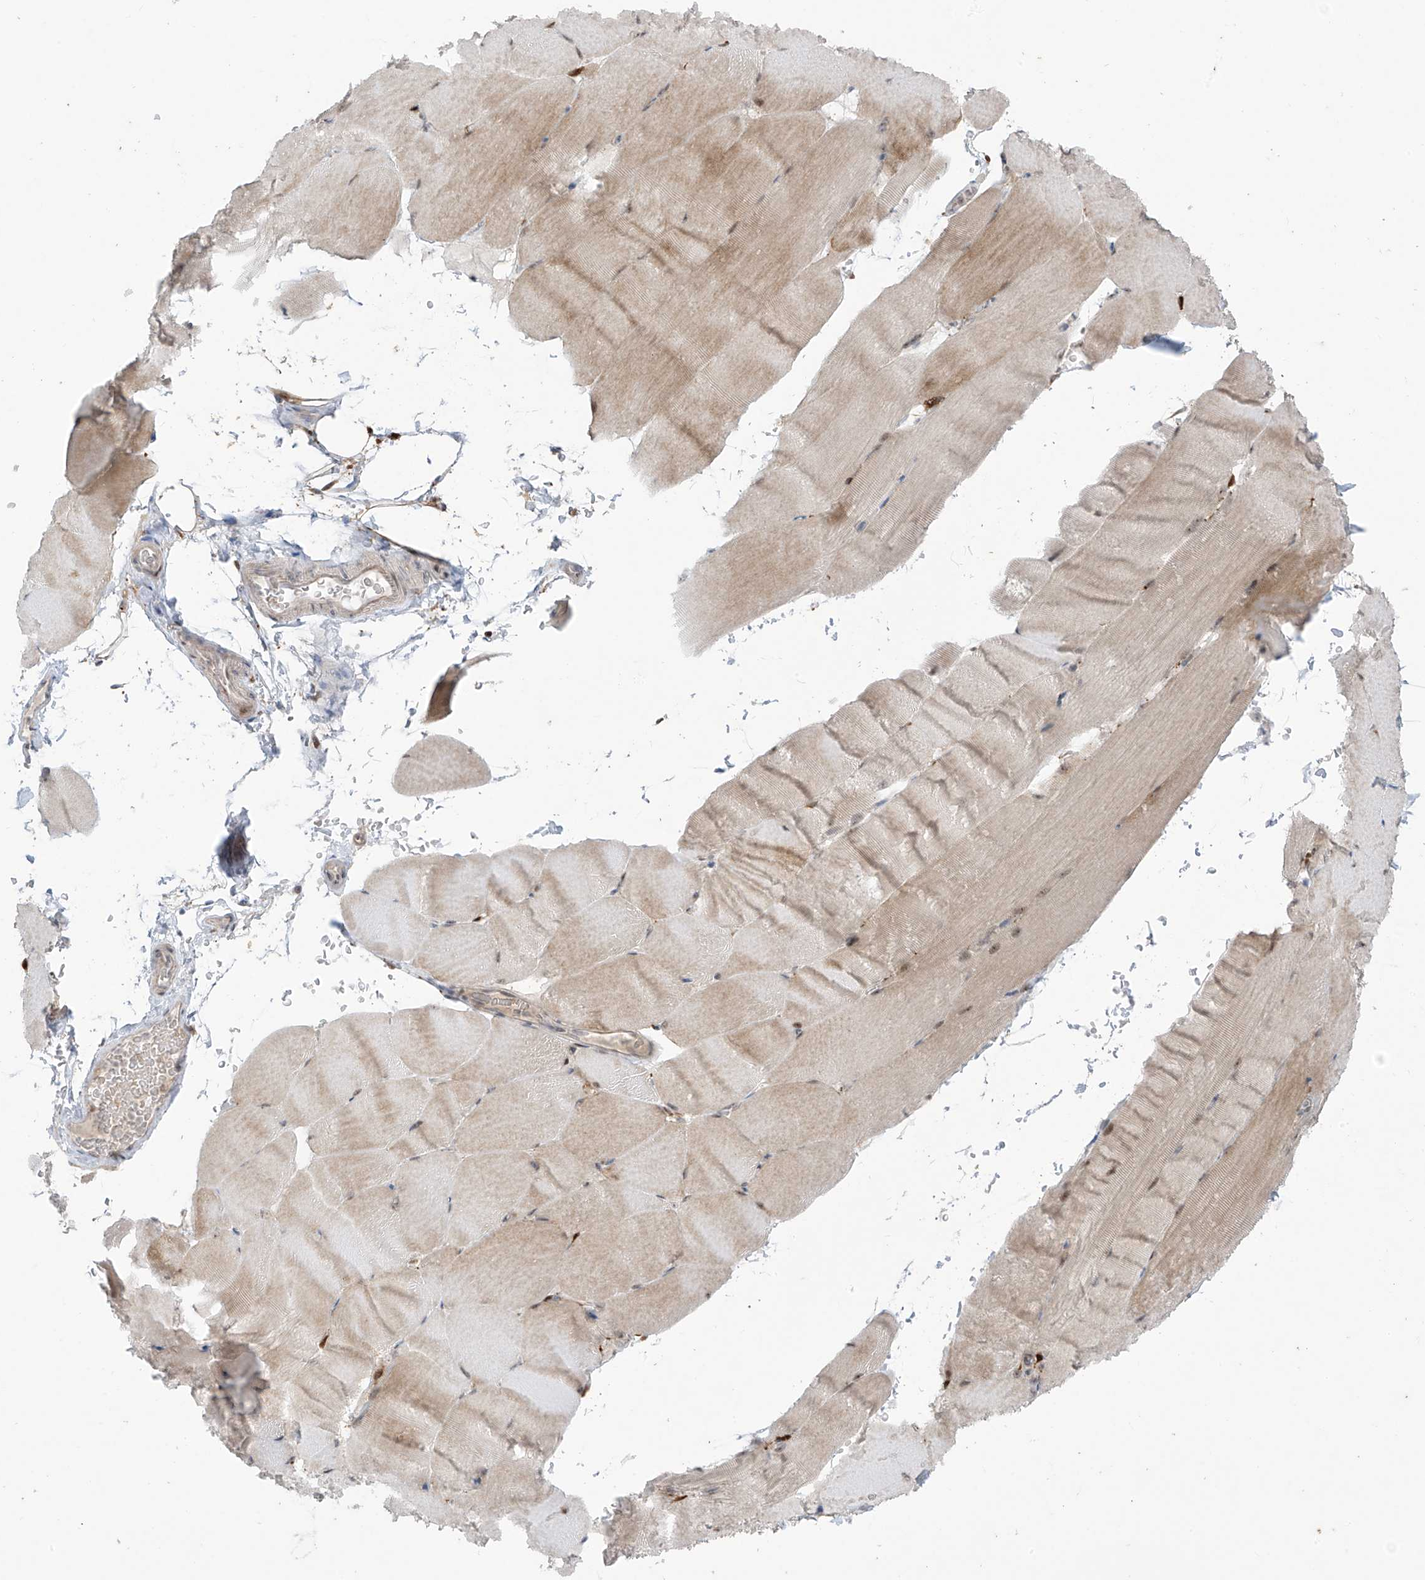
{"staining": {"intensity": "weak", "quantity": "25%-75%", "location": "cytoplasmic/membranous"}, "tissue": "skeletal muscle", "cell_type": "Myocytes", "image_type": "normal", "snomed": [{"axis": "morphology", "description": "Normal tissue, NOS"}, {"axis": "topography", "description": "Skeletal muscle"}, {"axis": "topography", "description": "Parathyroid gland"}], "caption": "The immunohistochemical stain labels weak cytoplasmic/membranous expression in myocytes of unremarkable skeletal muscle.", "gene": "OGT", "patient": {"sex": "female", "age": 37}}